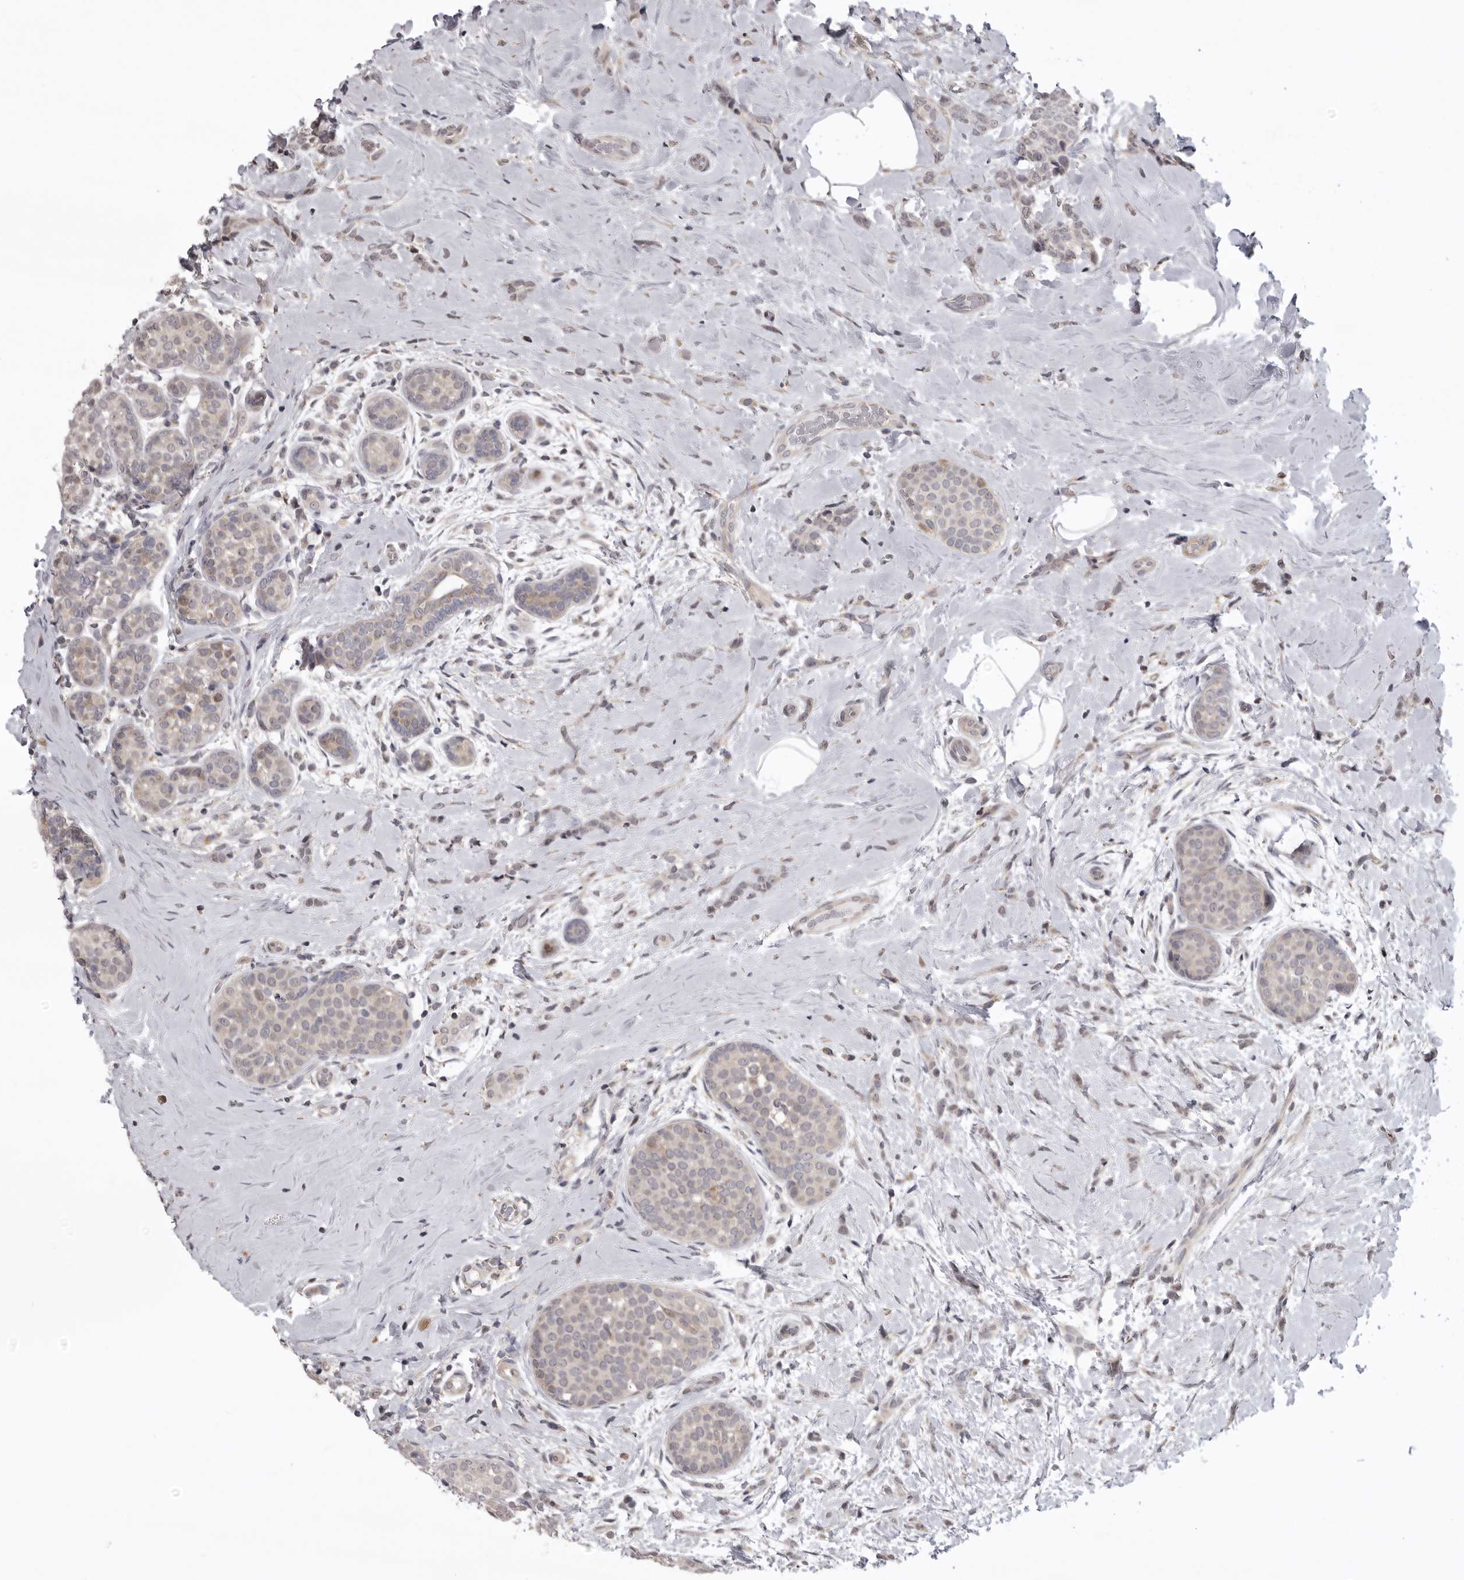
{"staining": {"intensity": "weak", "quantity": "<25%", "location": "cytoplasmic/membranous"}, "tissue": "breast cancer", "cell_type": "Tumor cells", "image_type": "cancer", "snomed": [{"axis": "morphology", "description": "Lobular carcinoma, in situ"}, {"axis": "morphology", "description": "Lobular carcinoma"}, {"axis": "topography", "description": "Breast"}], "caption": "This is a micrograph of IHC staining of lobular carcinoma in situ (breast), which shows no positivity in tumor cells. (DAB immunohistochemistry, high magnification).", "gene": "C1orf109", "patient": {"sex": "female", "age": 41}}